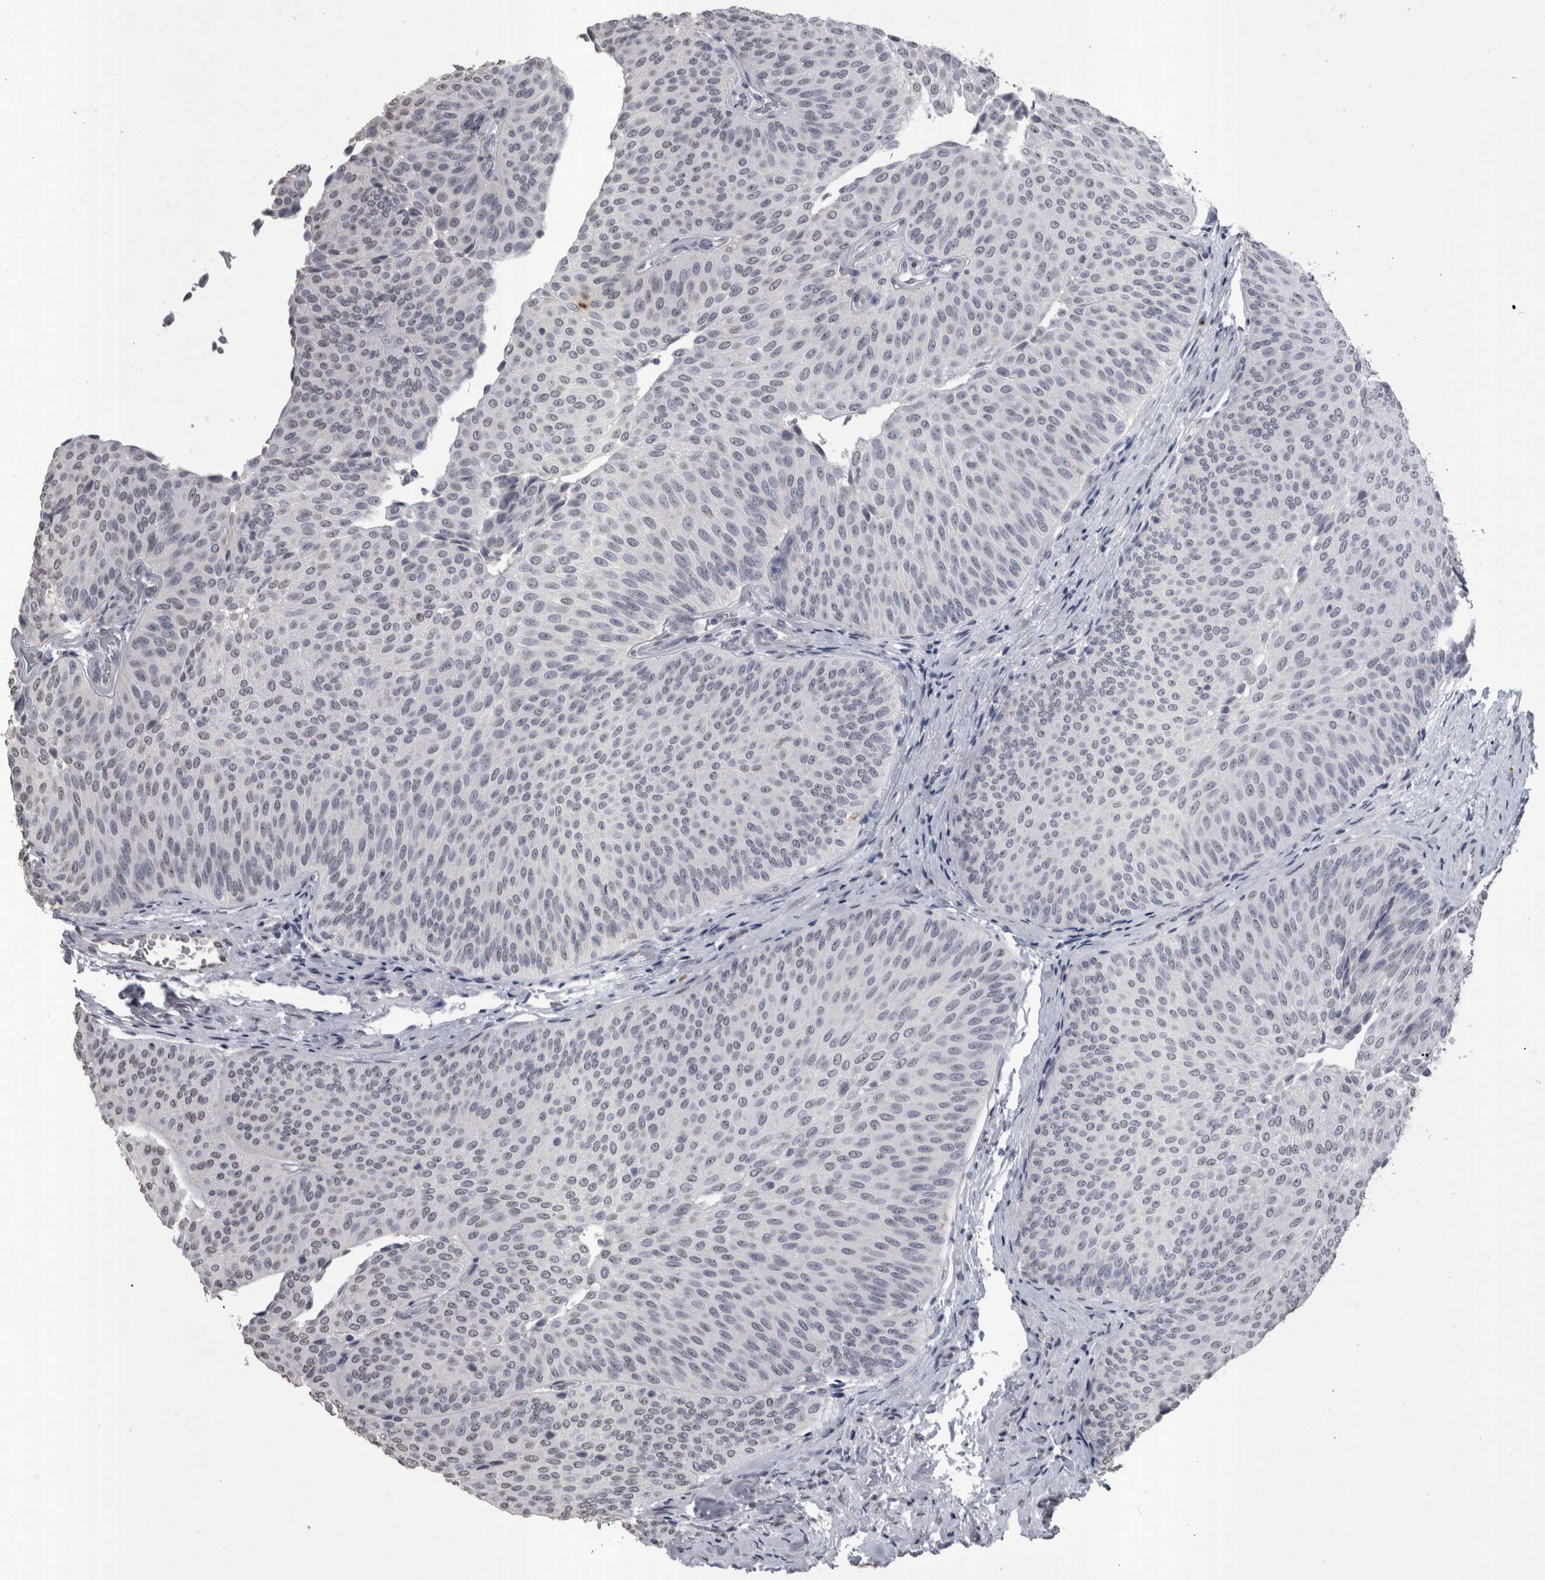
{"staining": {"intensity": "negative", "quantity": "none", "location": "none"}, "tissue": "urothelial cancer", "cell_type": "Tumor cells", "image_type": "cancer", "snomed": [{"axis": "morphology", "description": "Urothelial carcinoma, Low grade"}, {"axis": "topography", "description": "Urinary bladder"}], "caption": "This is an immunohistochemistry (IHC) photomicrograph of human urothelial carcinoma (low-grade). There is no staining in tumor cells.", "gene": "PAX5", "patient": {"sex": "female", "age": 60}}